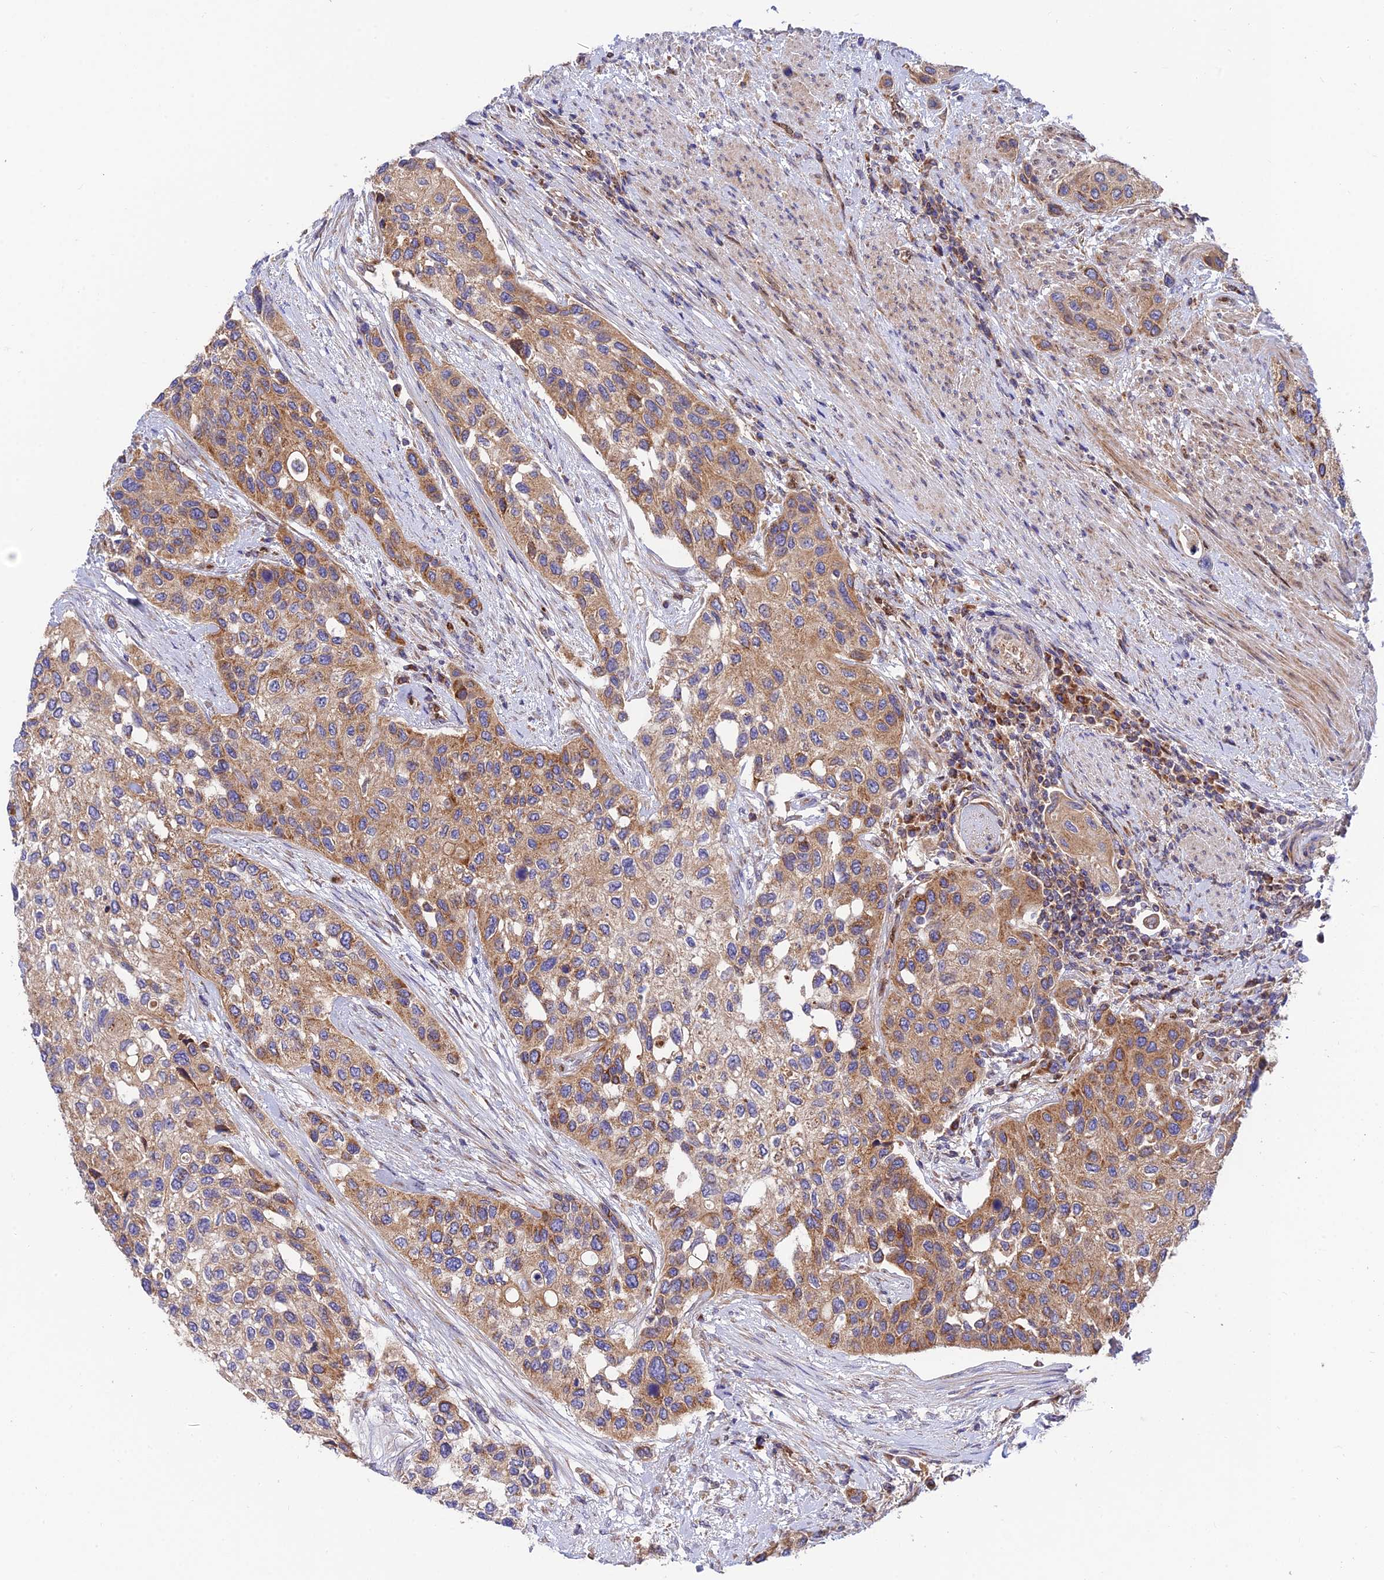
{"staining": {"intensity": "moderate", "quantity": ">75%", "location": "cytoplasmic/membranous"}, "tissue": "urothelial cancer", "cell_type": "Tumor cells", "image_type": "cancer", "snomed": [{"axis": "morphology", "description": "Normal tissue, NOS"}, {"axis": "morphology", "description": "Urothelial carcinoma, High grade"}, {"axis": "topography", "description": "Vascular tissue"}, {"axis": "topography", "description": "Urinary bladder"}], "caption": "There is medium levels of moderate cytoplasmic/membranous positivity in tumor cells of urothelial cancer, as demonstrated by immunohistochemical staining (brown color).", "gene": "PODNL1", "patient": {"sex": "female", "age": 56}}